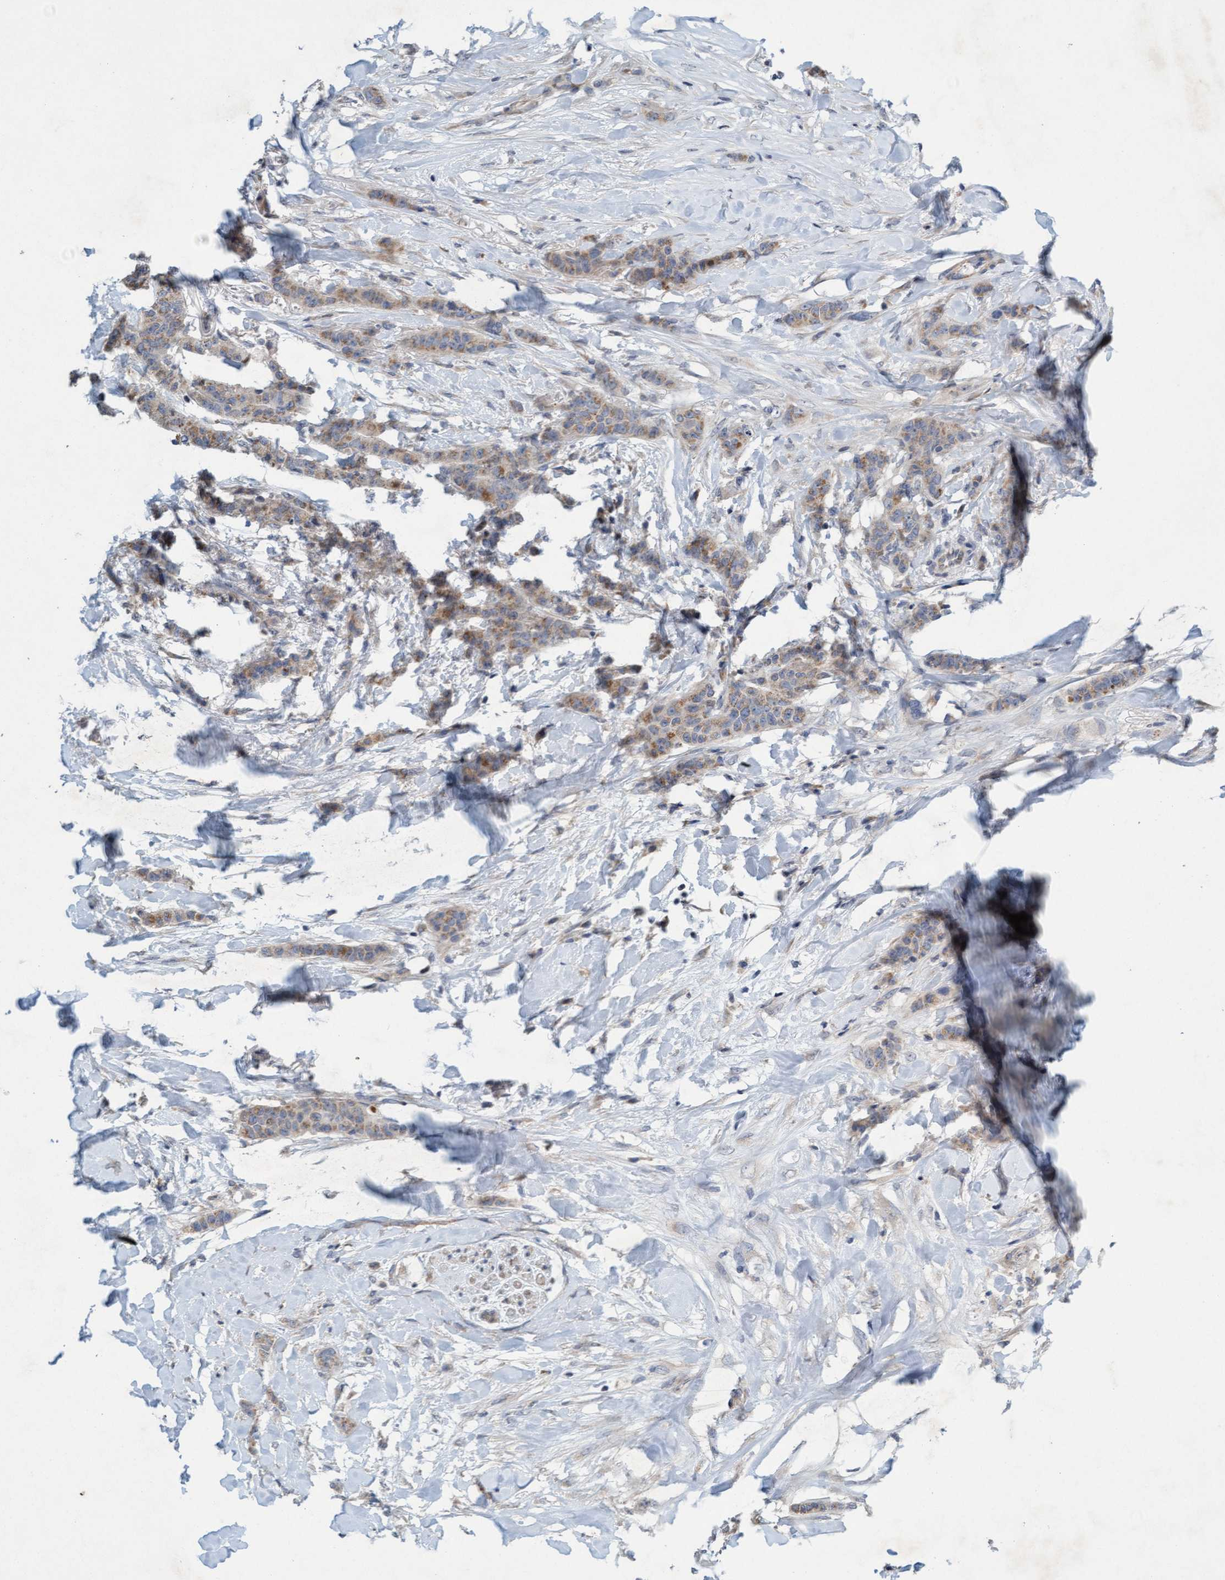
{"staining": {"intensity": "weak", "quantity": ">75%", "location": "cytoplasmic/membranous"}, "tissue": "breast cancer", "cell_type": "Tumor cells", "image_type": "cancer", "snomed": [{"axis": "morphology", "description": "Normal tissue, NOS"}, {"axis": "morphology", "description": "Duct carcinoma"}, {"axis": "topography", "description": "Breast"}], "caption": "This is a histology image of immunohistochemistry staining of breast cancer (intraductal carcinoma), which shows weak staining in the cytoplasmic/membranous of tumor cells.", "gene": "DDHD2", "patient": {"sex": "female", "age": 40}}